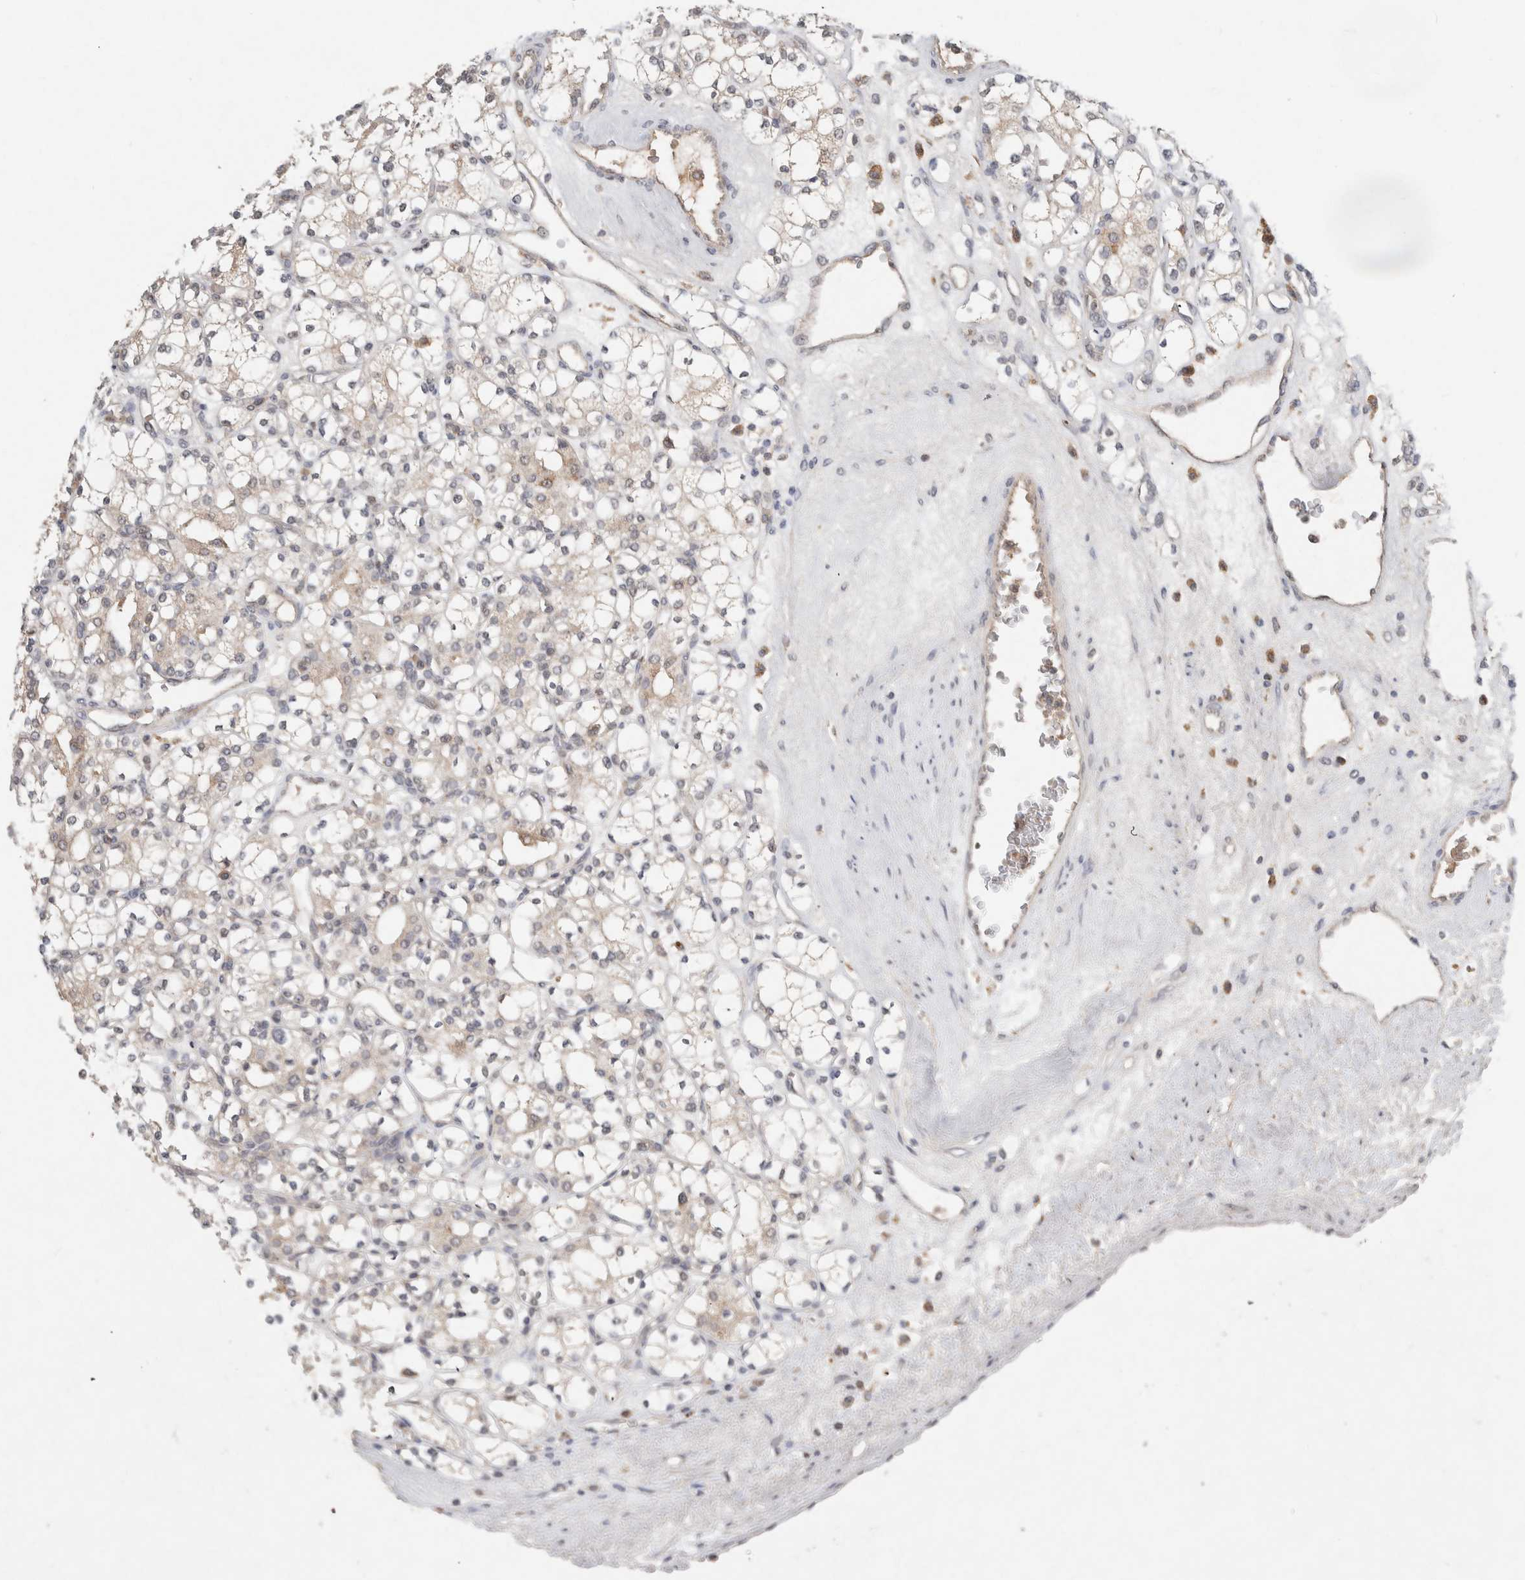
{"staining": {"intensity": "weak", "quantity": "<25%", "location": "cytoplasmic/membranous"}, "tissue": "renal cancer", "cell_type": "Tumor cells", "image_type": "cancer", "snomed": [{"axis": "morphology", "description": "Adenocarcinoma, NOS"}, {"axis": "topography", "description": "Kidney"}], "caption": "IHC micrograph of renal cancer stained for a protein (brown), which displays no positivity in tumor cells.", "gene": "LOXL2", "patient": {"sex": "male", "age": 77}}